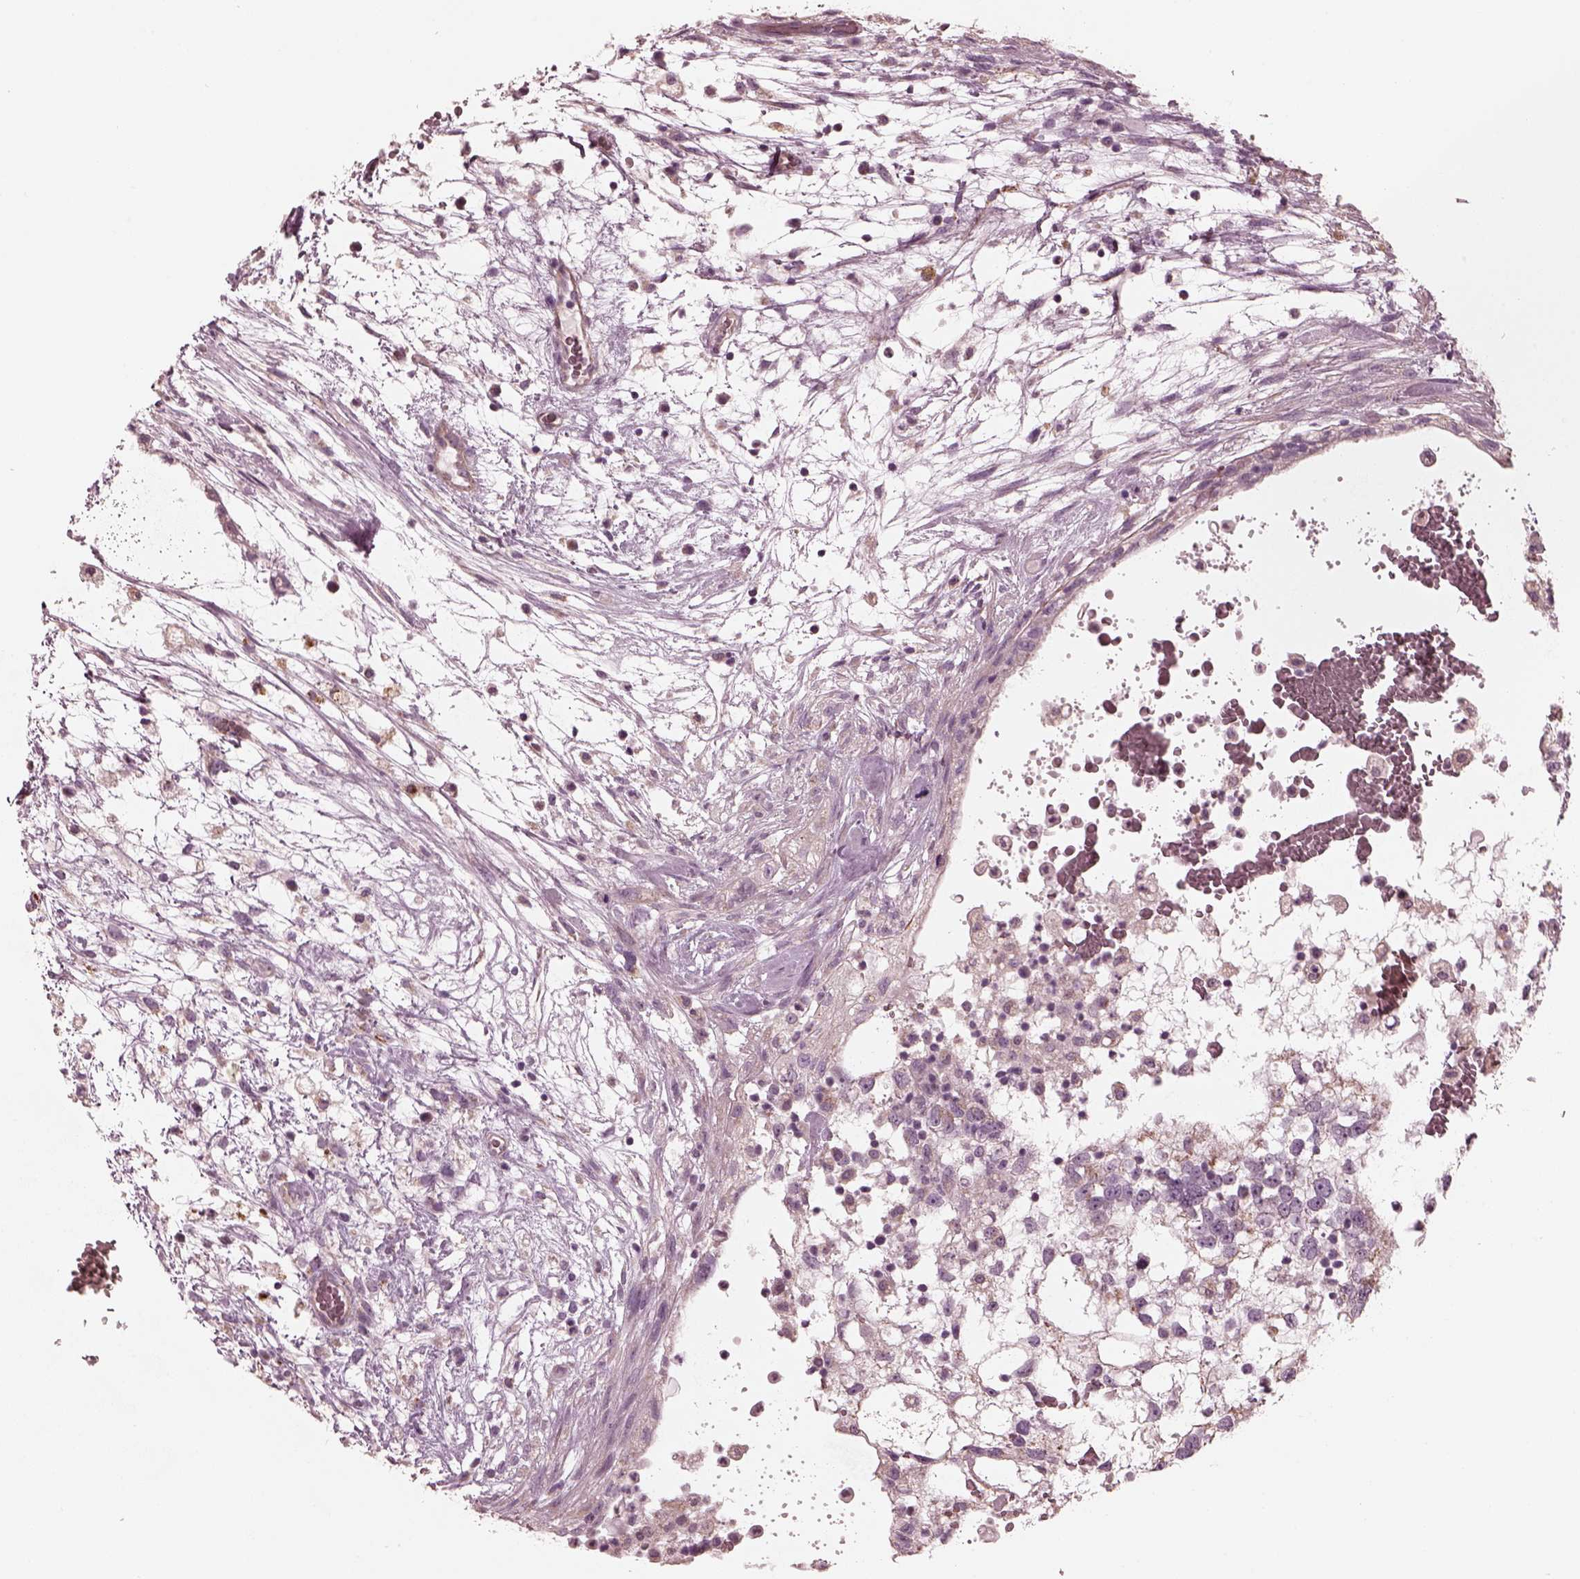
{"staining": {"intensity": "negative", "quantity": "none", "location": "none"}, "tissue": "testis cancer", "cell_type": "Tumor cells", "image_type": "cancer", "snomed": [{"axis": "morphology", "description": "Normal tissue, NOS"}, {"axis": "morphology", "description": "Carcinoma, Embryonal, NOS"}, {"axis": "topography", "description": "Testis"}], "caption": "This photomicrograph is of embryonal carcinoma (testis) stained with immunohistochemistry (IHC) to label a protein in brown with the nuclei are counter-stained blue. There is no expression in tumor cells. (DAB IHC, high magnification).", "gene": "KIF6", "patient": {"sex": "male", "age": 32}}